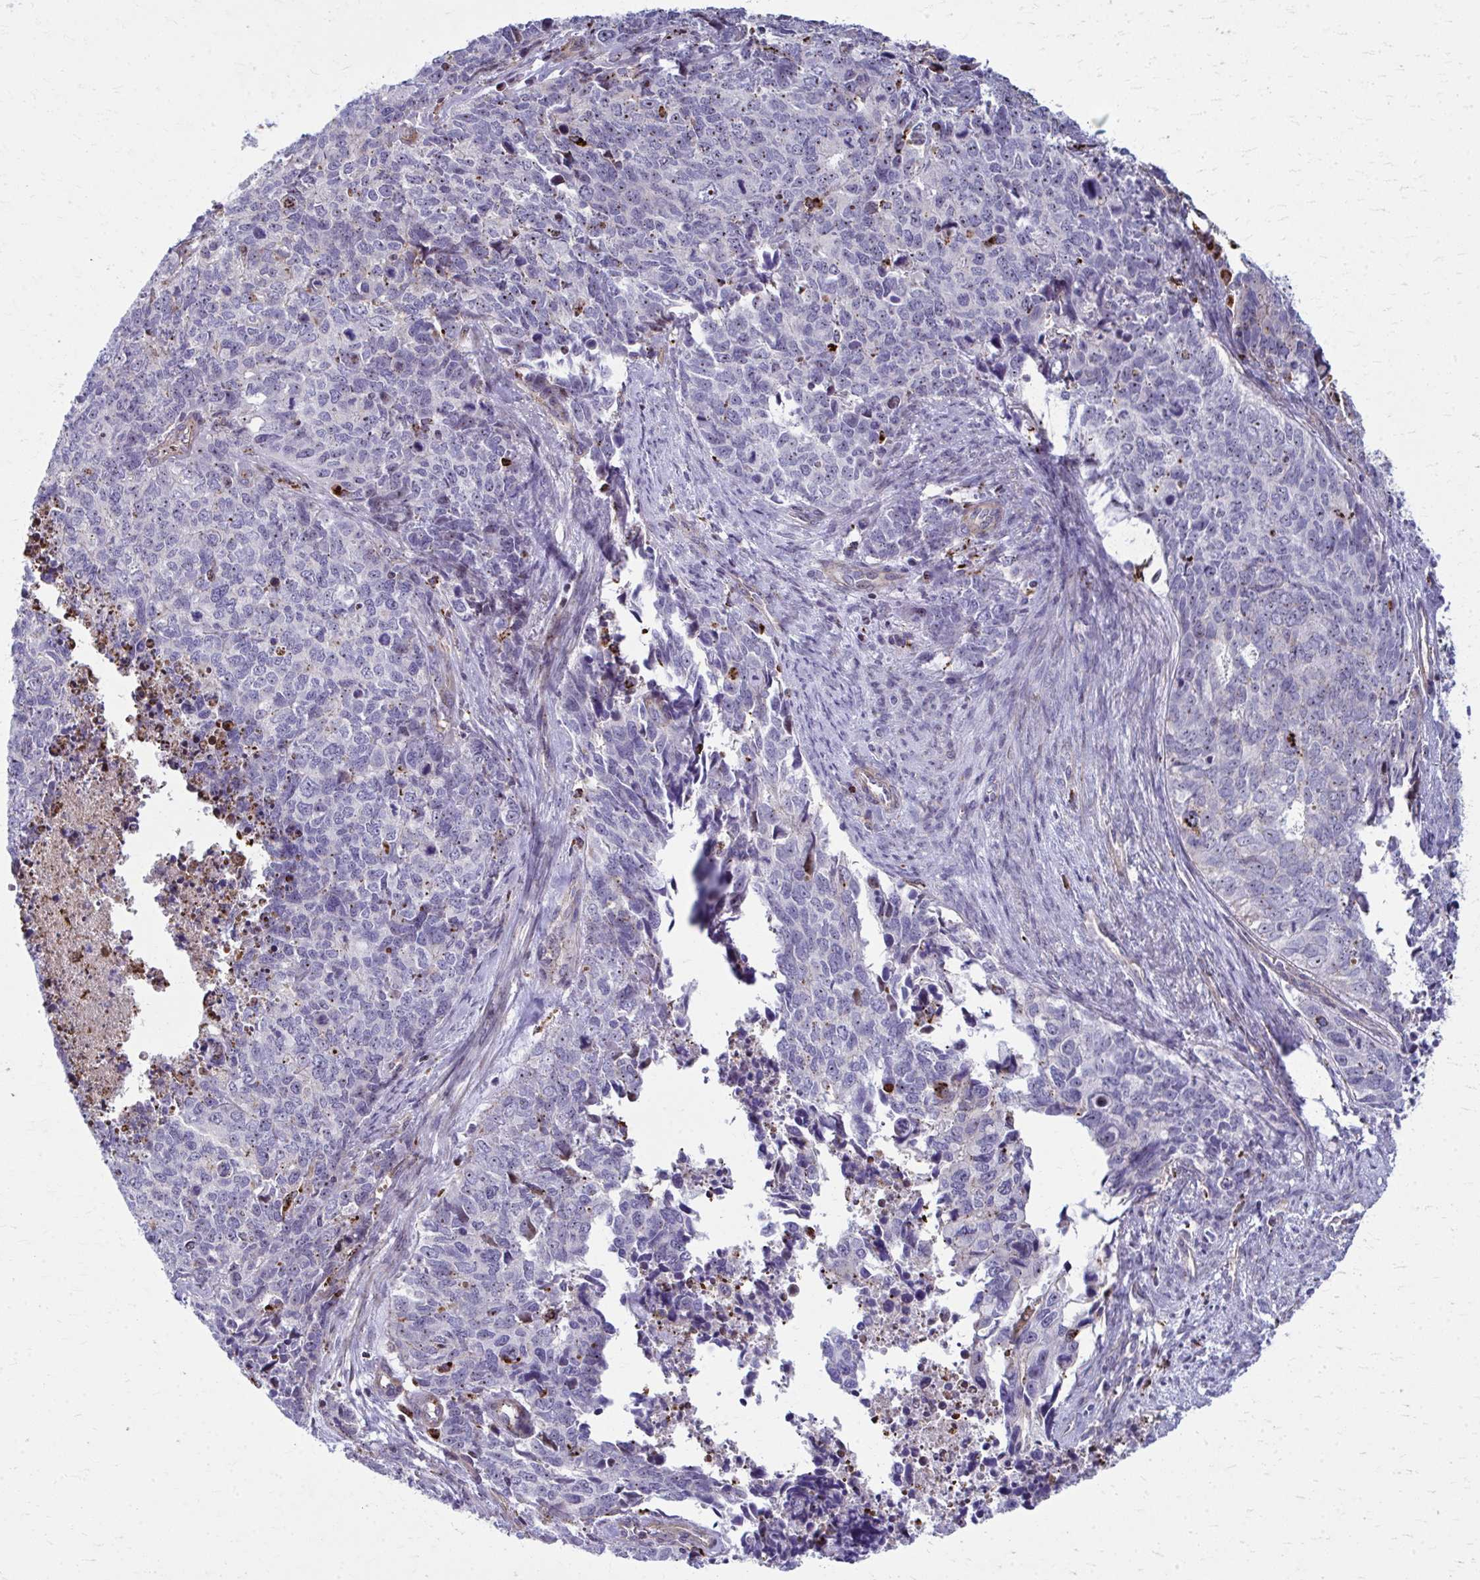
{"staining": {"intensity": "moderate", "quantity": "<25%", "location": "cytoplasmic/membranous"}, "tissue": "cervical cancer", "cell_type": "Tumor cells", "image_type": "cancer", "snomed": [{"axis": "morphology", "description": "Adenocarcinoma, NOS"}, {"axis": "topography", "description": "Cervix"}], "caption": "The histopathology image displays immunohistochemical staining of cervical cancer. There is moderate cytoplasmic/membranous positivity is appreciated in about <25% of tumor cells. (DAB IHC with brightfield microscopy, high magnification).", "gene": "LRRC4B", "patient": {"sex": "female", "age": 63}}